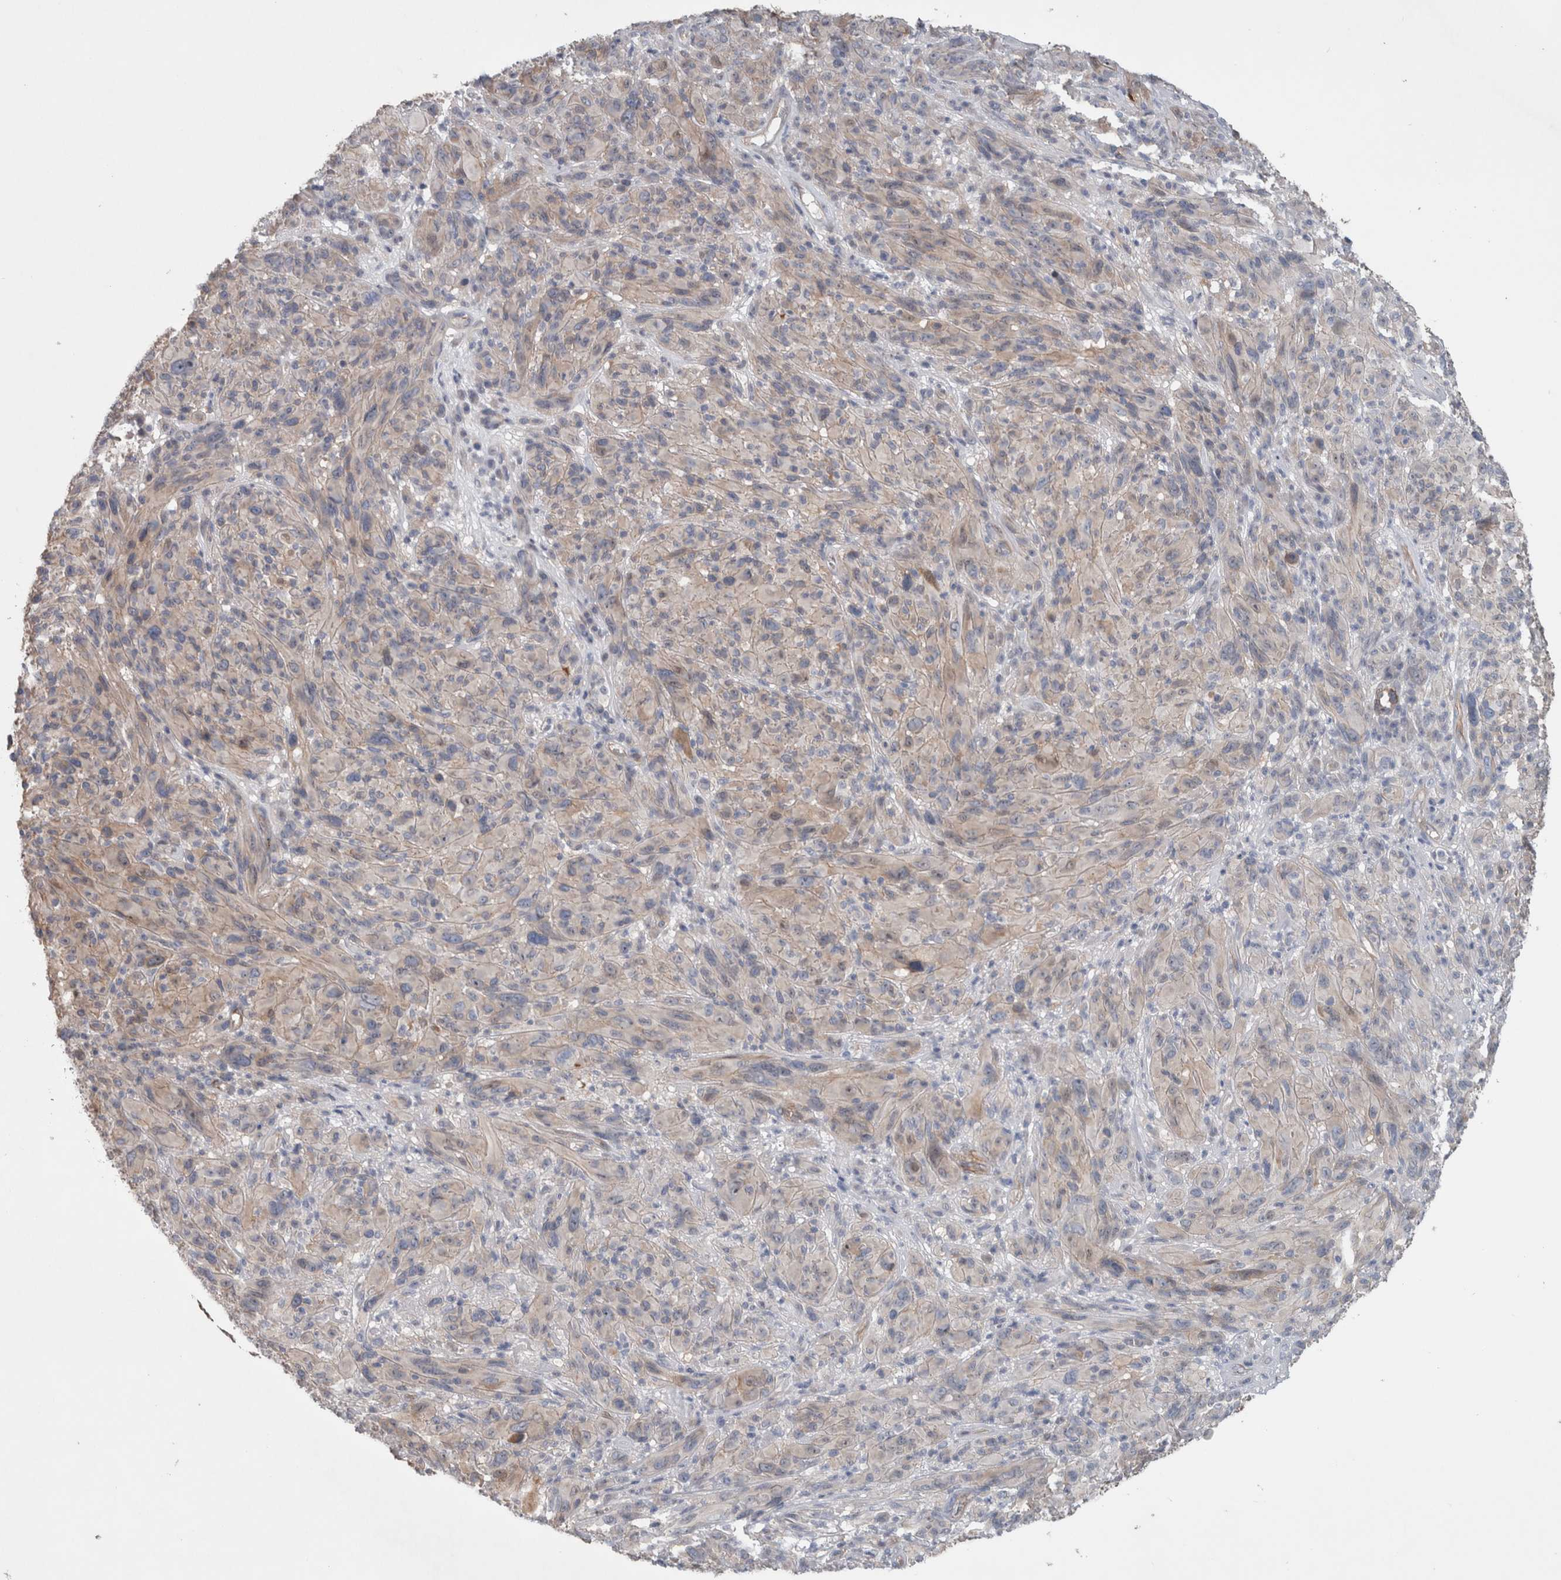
{"staining": {"intensity": "weak", "quantity": "25%-75%", "location": "cytoplasmic/membranous"}, "tissue": "melanoma", "cell_type": "Tumor cells", "image_type": "cancer", "snomed": [{"axis": "morphology", "description": "Malignant melanoma, NOS"}, {"axis": "topography", "description": "Skin of head"}], "caption": "Melanoma was stained to show a protein in brown. There is low levels of weak cytoplasmic/membranous positivity in about 25%-75% of tumor cells.", "gene": "BCAM", "patient": {"sex": "male", "age": 96}}